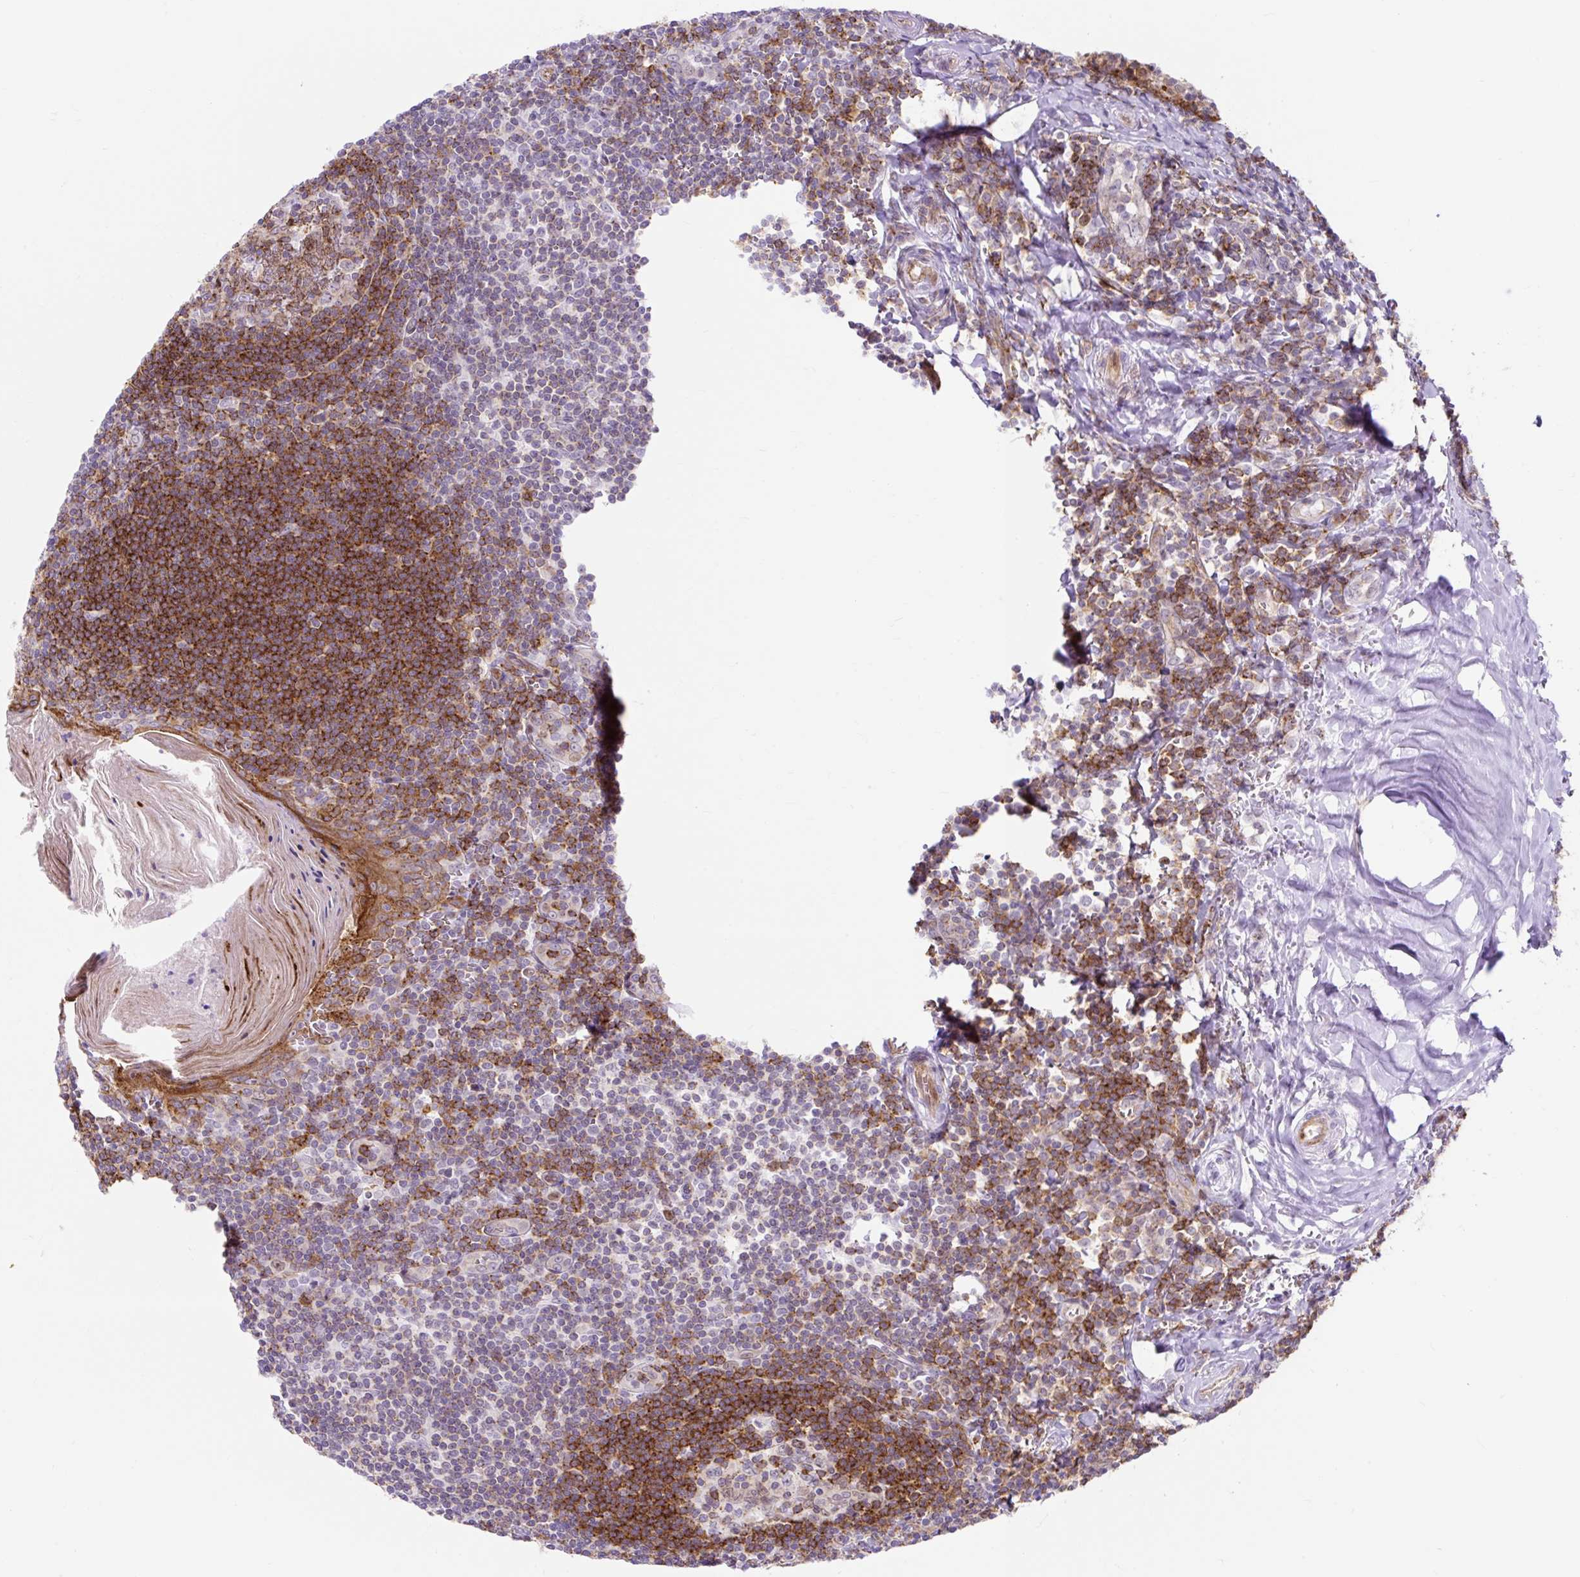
{"staining": {"intensity": "strong", "quantity": "25%-75%", "location": "cytoplasmic/membranous"}, "tissue": "tonsil", "cell_type": "Germinal center cells", "image_type": "normal", "snomed": [{"axis": "morphology", "description": "Normal tissue, NOS"}, {"axis": "topography", "description": "Tonsil"}], "caption": "Protein expression by immunohistochemistry (IHC) displays strong cytoplasmic/membranous staining in about 25%-75% of germinal center cells in benign tonsil.", "gene": "HIP1R", "patient": {"sex": "male", "age": 27}}